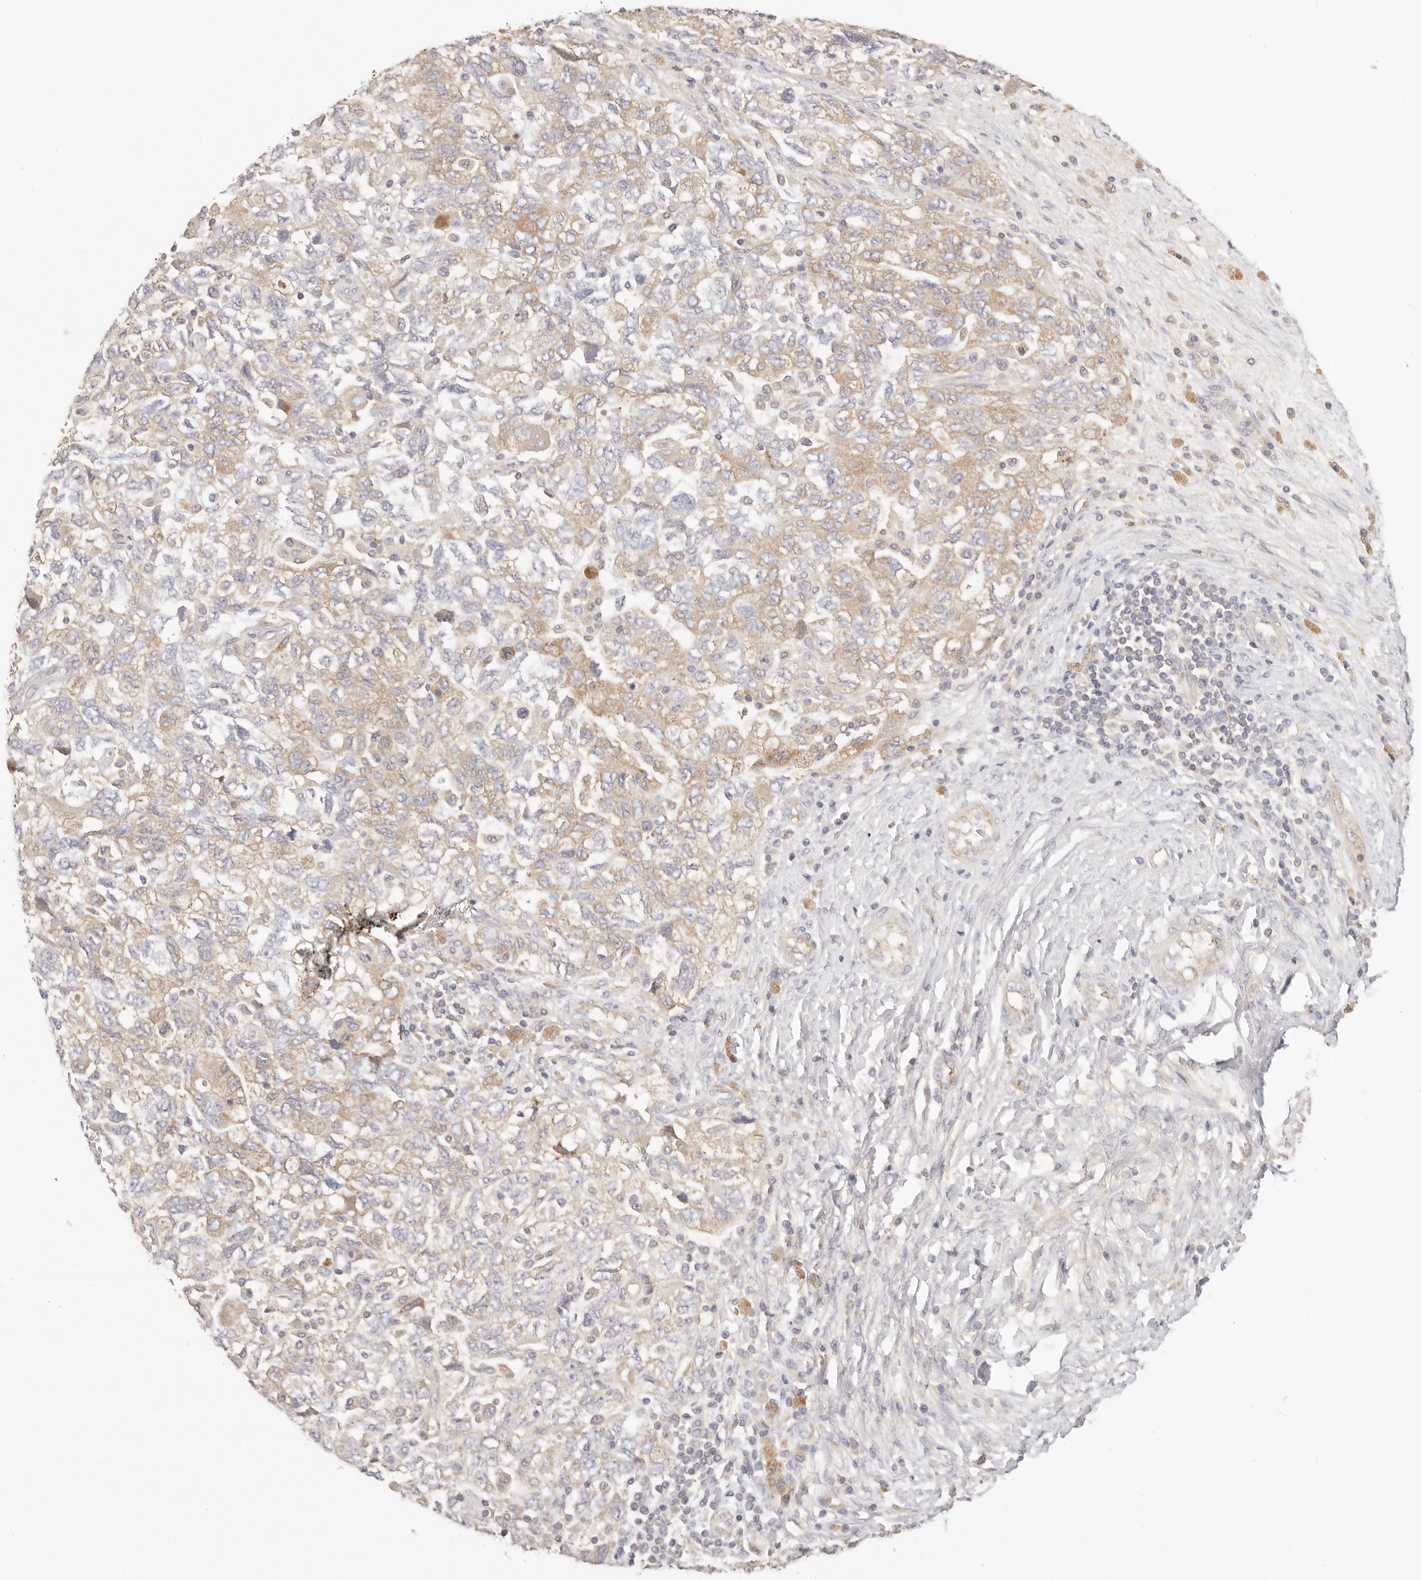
{"staining": {"intensity": "weak", "quantity": ">75%", "location": "cytoplasmic/membranous"}, "tissue": "ovarian cancer", "cell_type": "Tumor cells", "image_type": "cancer", "snomed": [{"axis": "morphology", "description": "Carcinoma, NOS"}, {"axis": "morphology", "description": "Cystadenocarcinoma, serous, NOS"}, {"axis": "topography", "description": "Ovary"}], "caption": "This image demonstrates IHC staining of human serous cystadenocarcinoma (ovarian), with low weak cytoplasmic/membranous positivity in approximately >75% of tumor cells.", "gene": "KCMF1", "patient": {"sex": "female", "age": 69}}